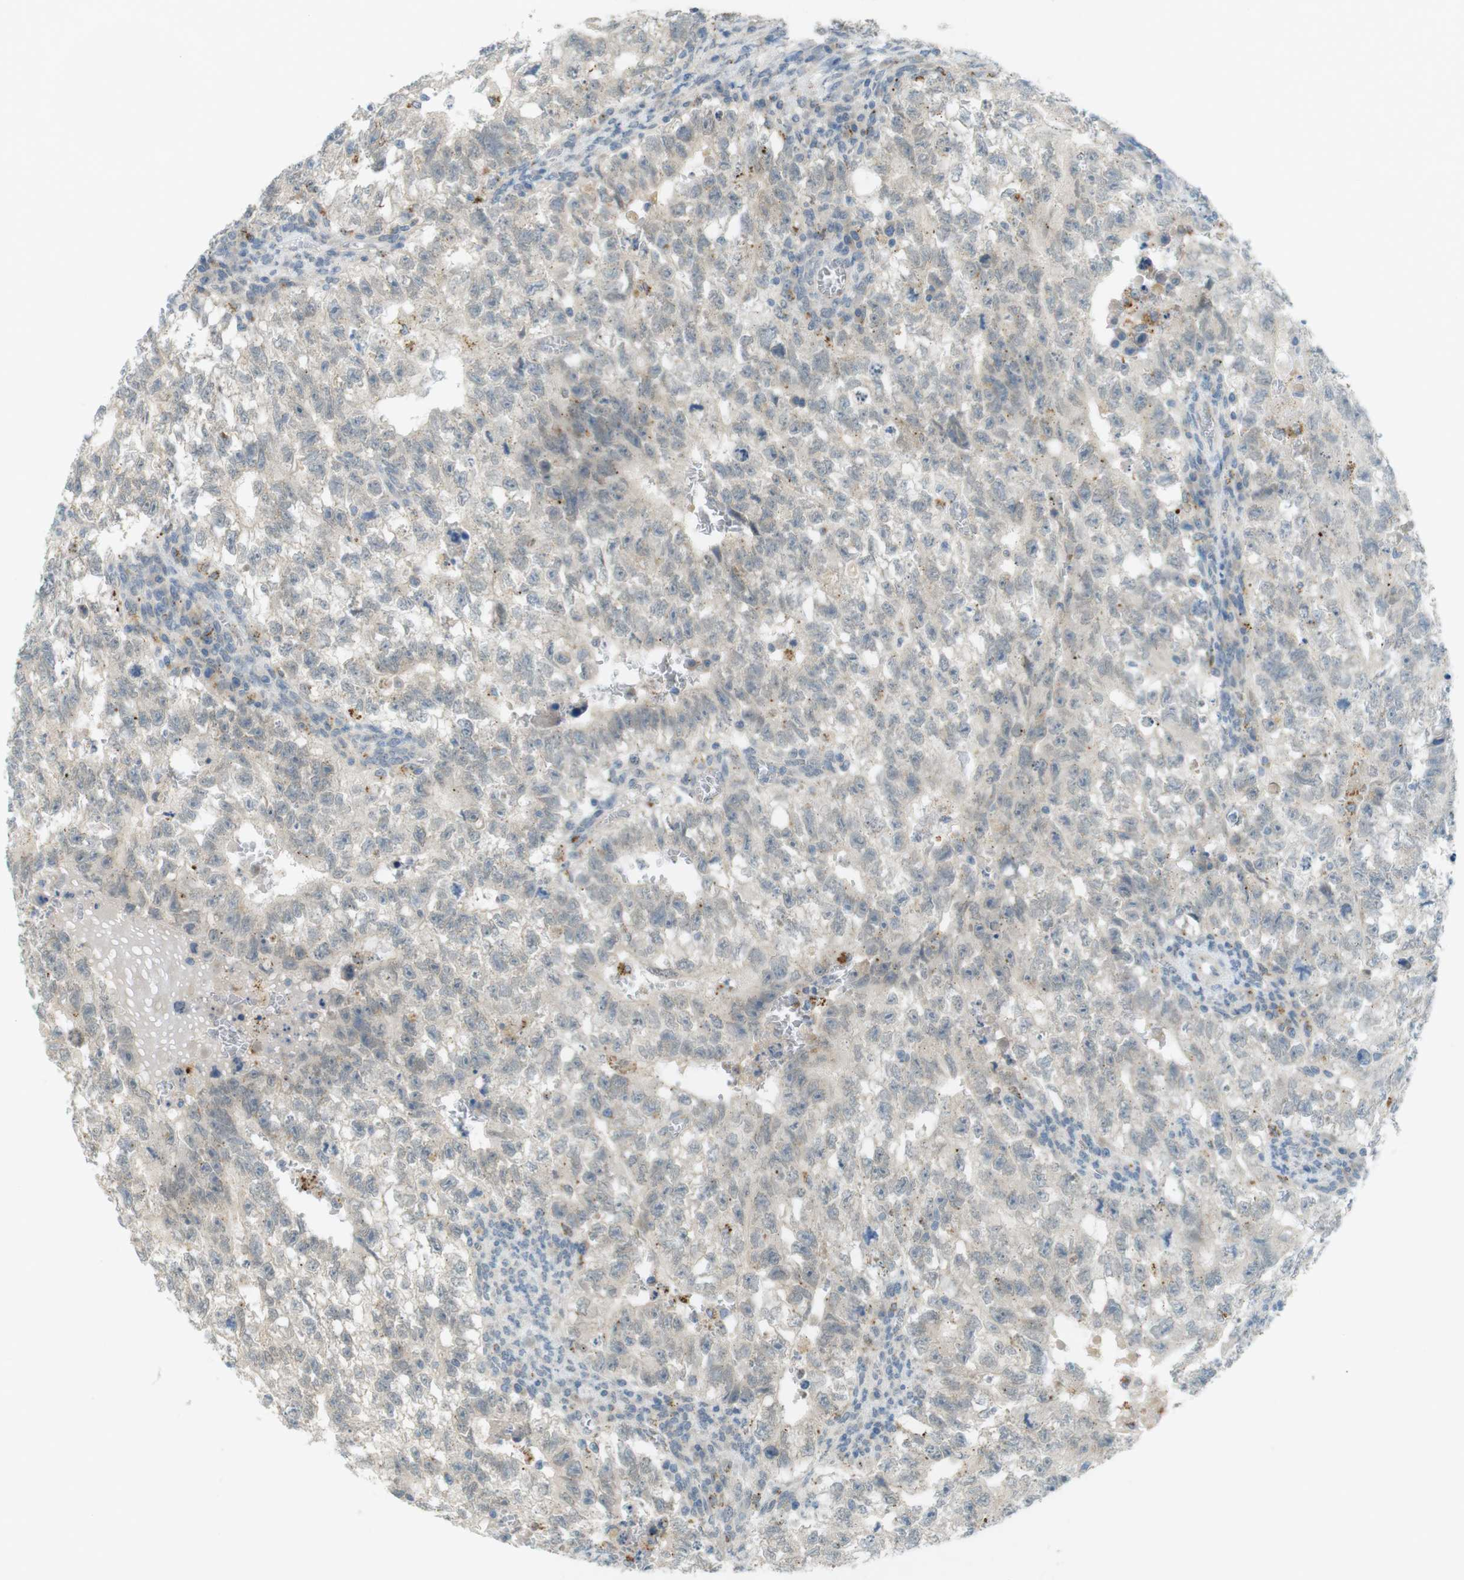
{"staining": {"intensity": "weak", "quantity": ">75%", "location": "cytoplasmic/membranous"}, "tissue": "testis cancer", "cell_type": "Tumor cells", "image_type": "cancer", "snomed": [{"axis": "morphology", "description": "Seminoma, NOS"}, {"axis": "morphology", "description": "Carcinoma, Embryonal, NOS"}, {"axis": "topography", "description": "Testis"}], "caption": "The micrograph reveals immunohistochemical staining of testis cancer (seminoma). There is weak cytoplasmic/membranous expression is appreciated in about >75% of tumor cells. (Brightfield microscopy of DAB IHC at high magnification).", "gene": "UGT8", "patient": {"sex": "male", "age": 38}}